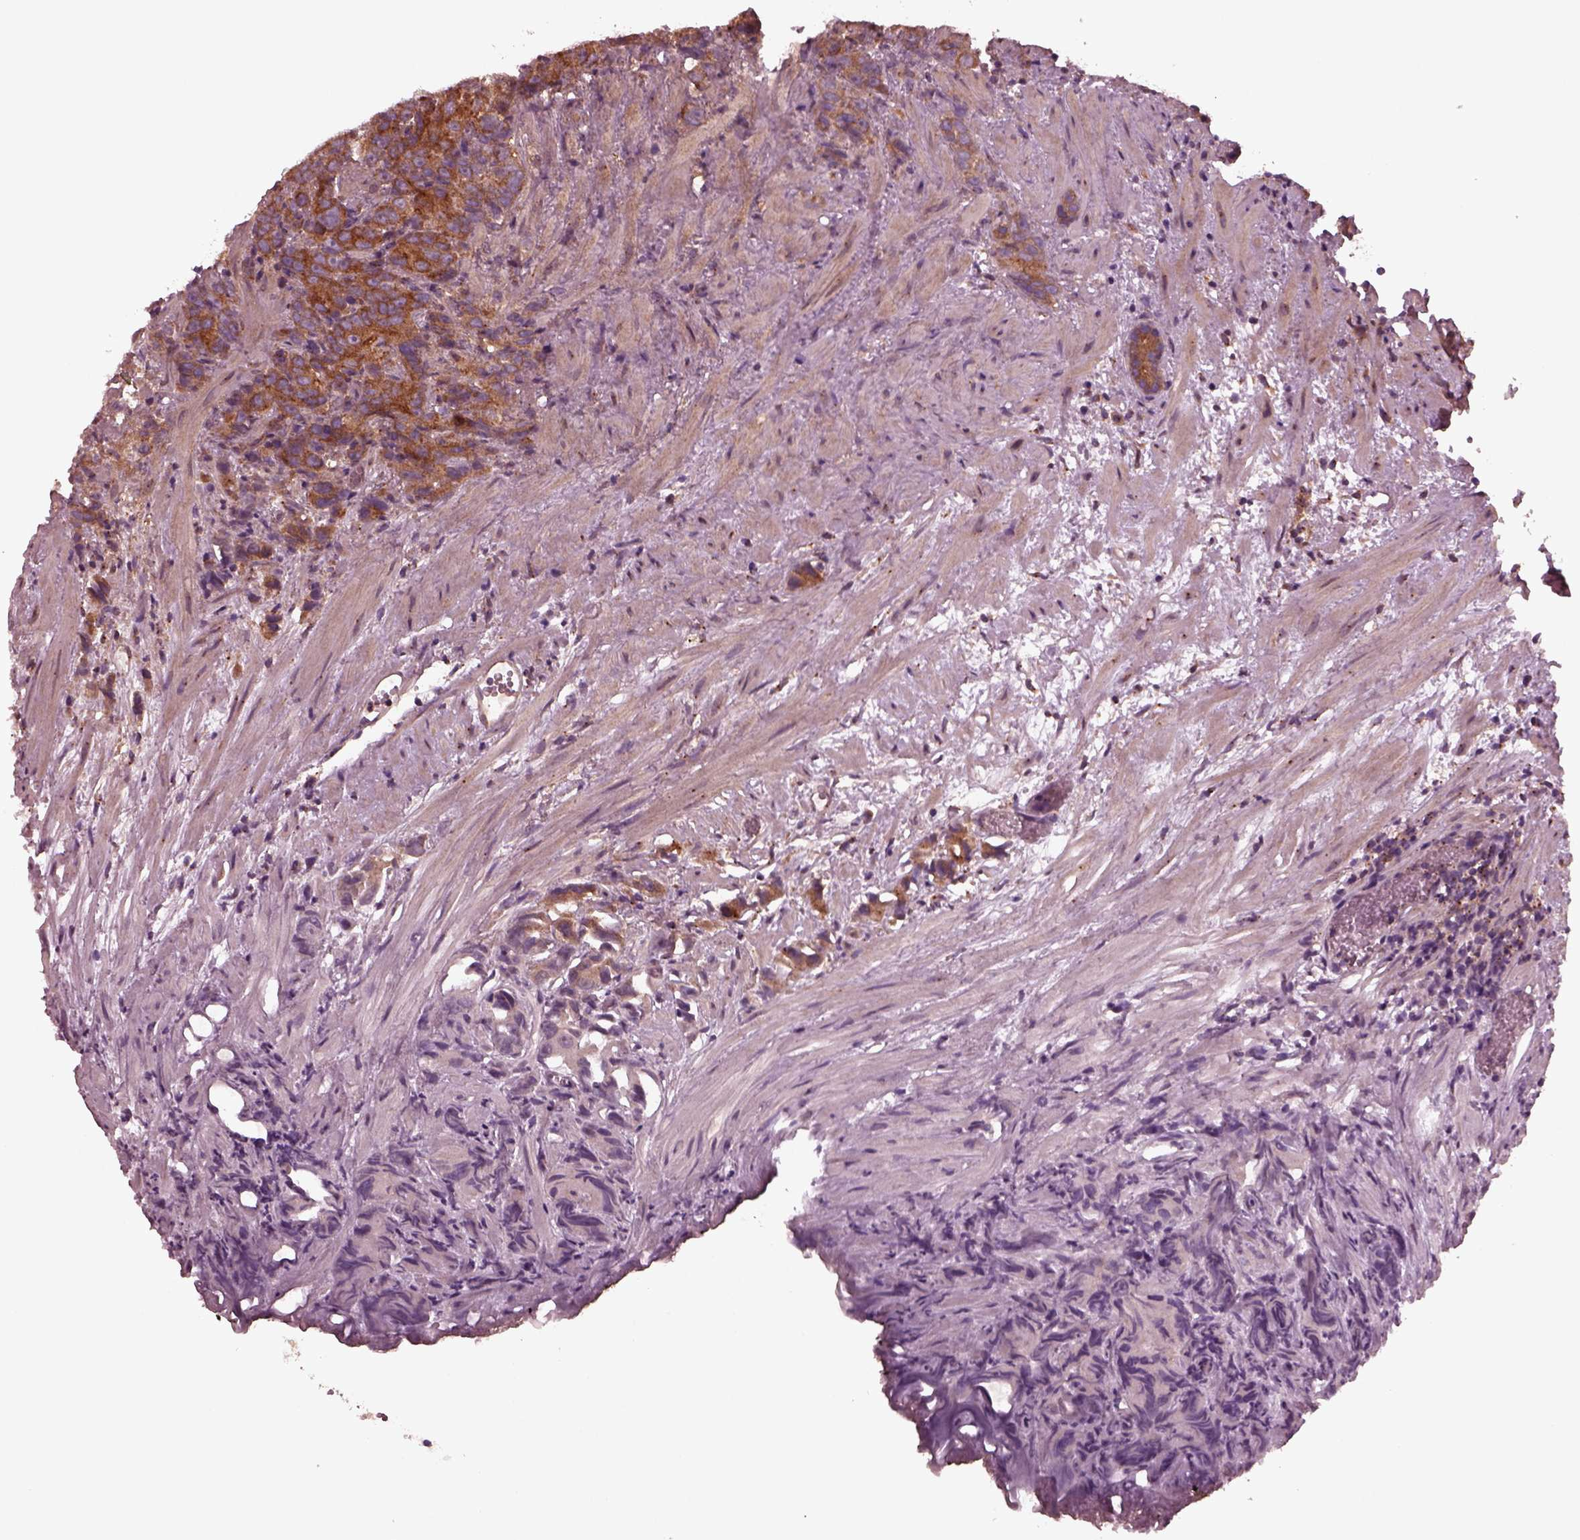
{"staining": {"intensity": "strong", "quantity": ">75%", "location": "cytoplasmic/membranous"}, "tissue": "prostate cancer", "cell_type": "Tumor cells", "image_type": "cancer", "snomed": [{"axis": "morphology", "description": "Adenocarcinoma, High grade"}, {"axis": "topography", "description": "Prostate"}], "caption": "Immunohistochemistry (IHC) histopathology image of prostate cancer (adenocarcinoma (high-grade)) stained for a protein (brown), which displays high levels of strong cytoplasmic/membranous positivity in about >75% of tumor cells.", "gene": "TUBG1", "patient": {"sex": "male", "age": 90}}